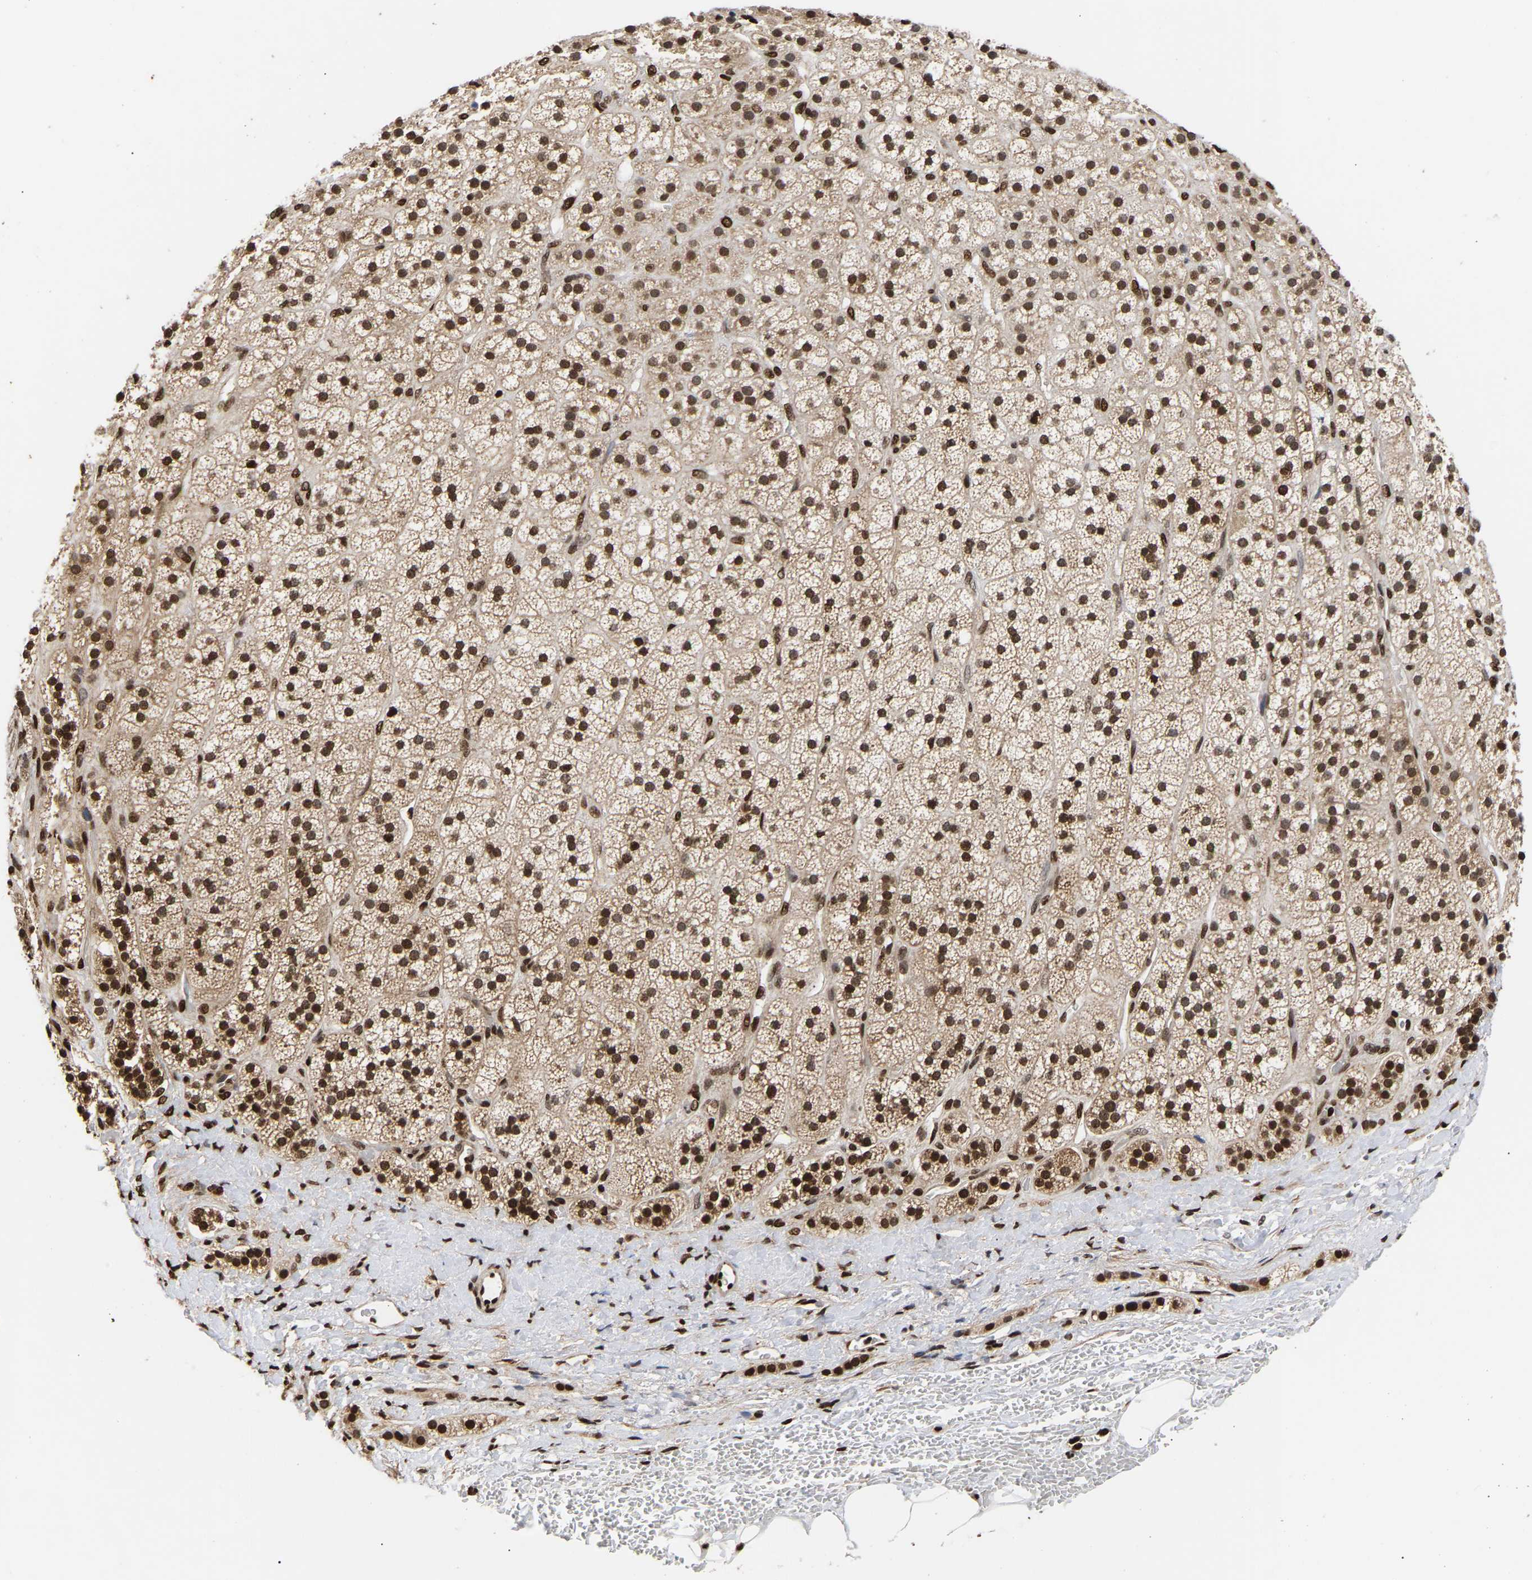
{"staining": {"intensity": "strong", "quantity": ">75%", "location": "nuclear"}, "tissue": "adrenal gland", "cell_type": "Glandular cells", "image_type": "normal", "snomed": [{"axis": "morphology", "description": "Normal tissue, NOS"}, {"axis": "topography", "description": "Adrenal gland"}], "caption": "This is an image of immunohistochemistry (IHC) staining of benign adrenal gland, which shows strong staining in the nuclear of glandular cells.", "gene": "PSIP1", "patient": {"sex": "male", "age": 56}}